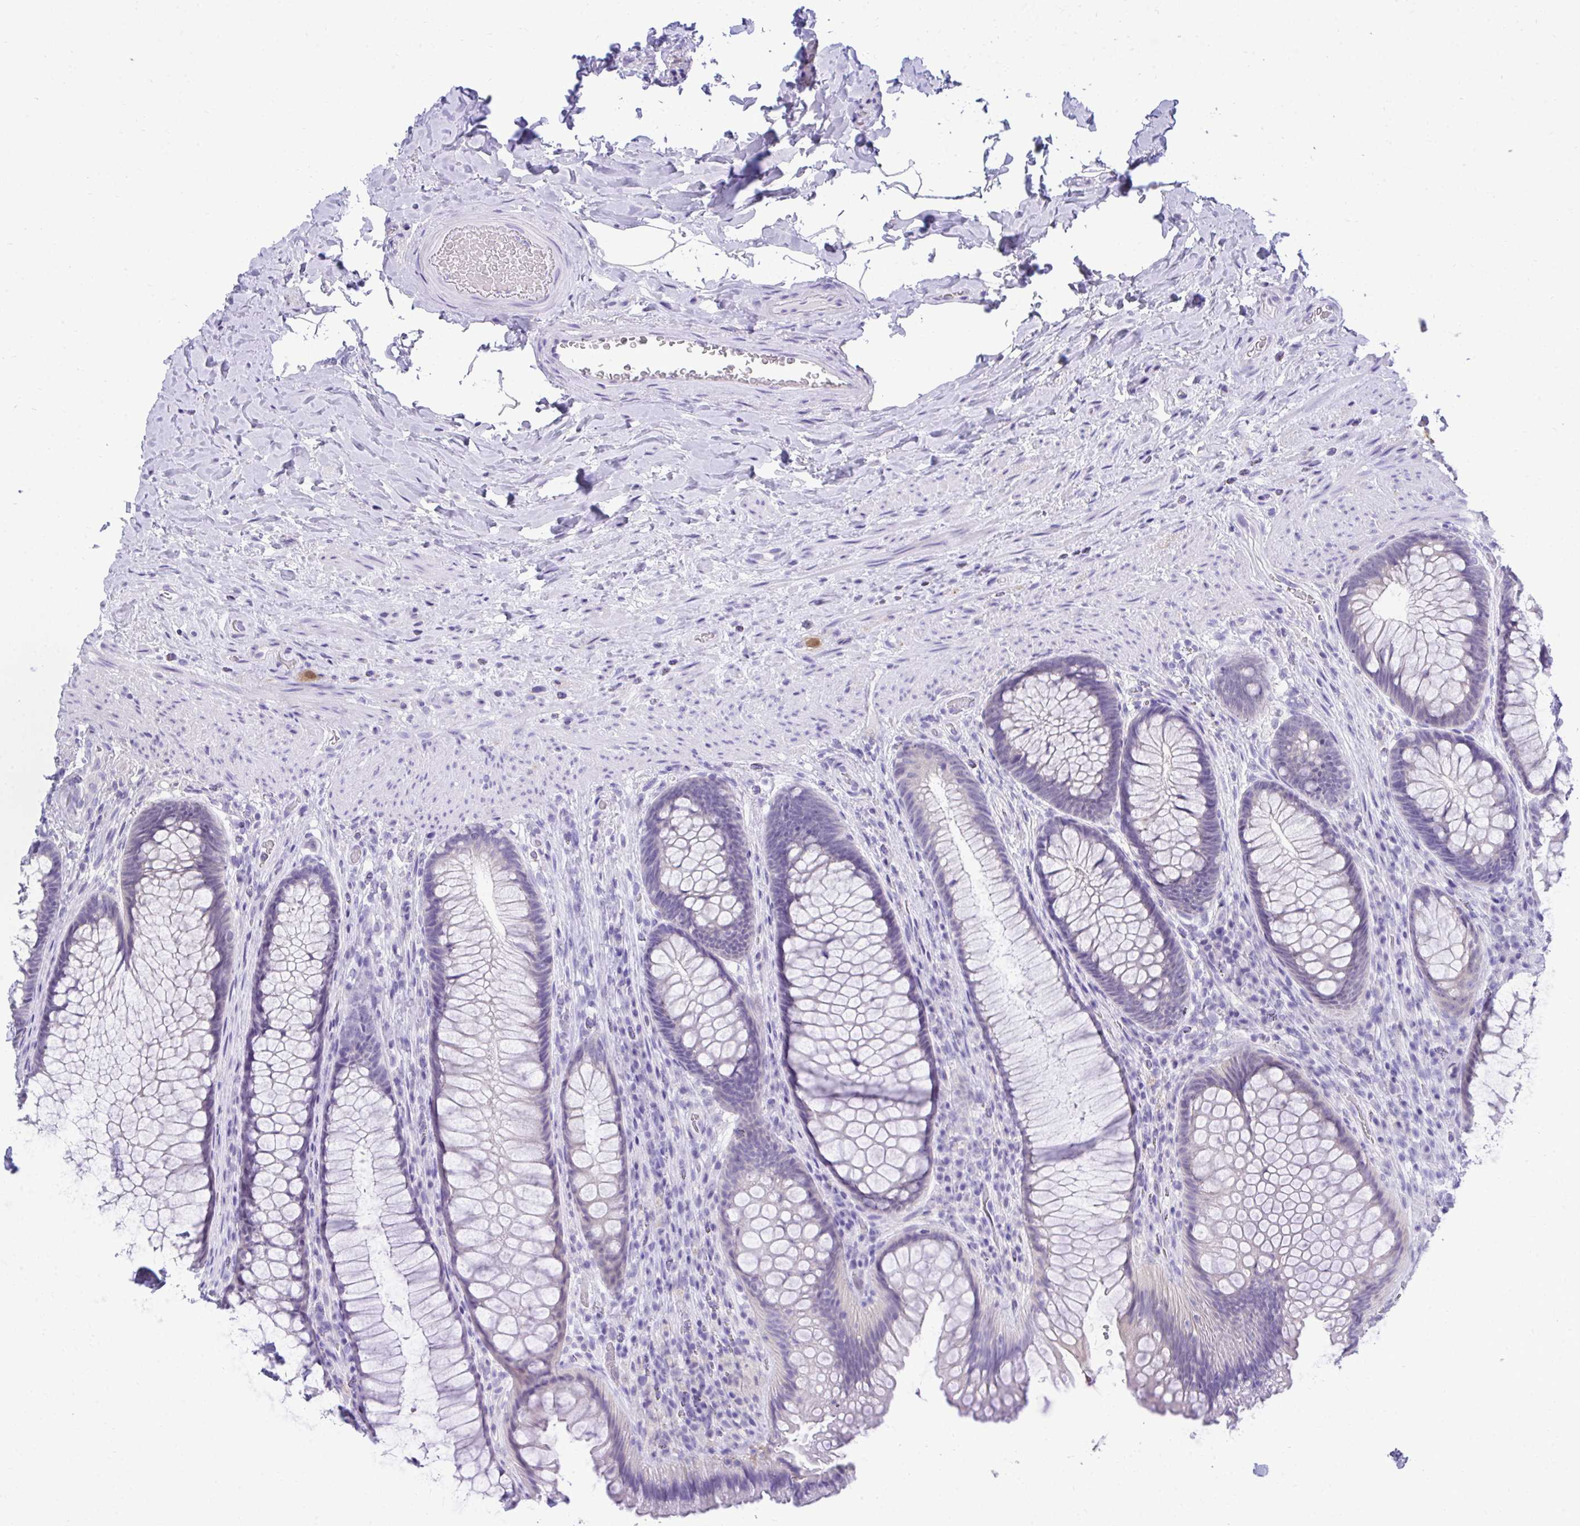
{"staining": {"intensity": "negative", "quantity": "none", "location": "none"}, "tissue": "rectum", "cell_type": "Glandular cells", "image_type": "normal", "snomed": [{"axis": "morphology", "description": "Normal tissue, NOS"}, {"axis": "topography", "description": "Rectum"}], "caption": "Immunohistochemical staining of normal human rectum demonstrates no significant expression in glandular cells.", "gene": "PGM2L1", "patient": {"sex": "male", "age": 53}}